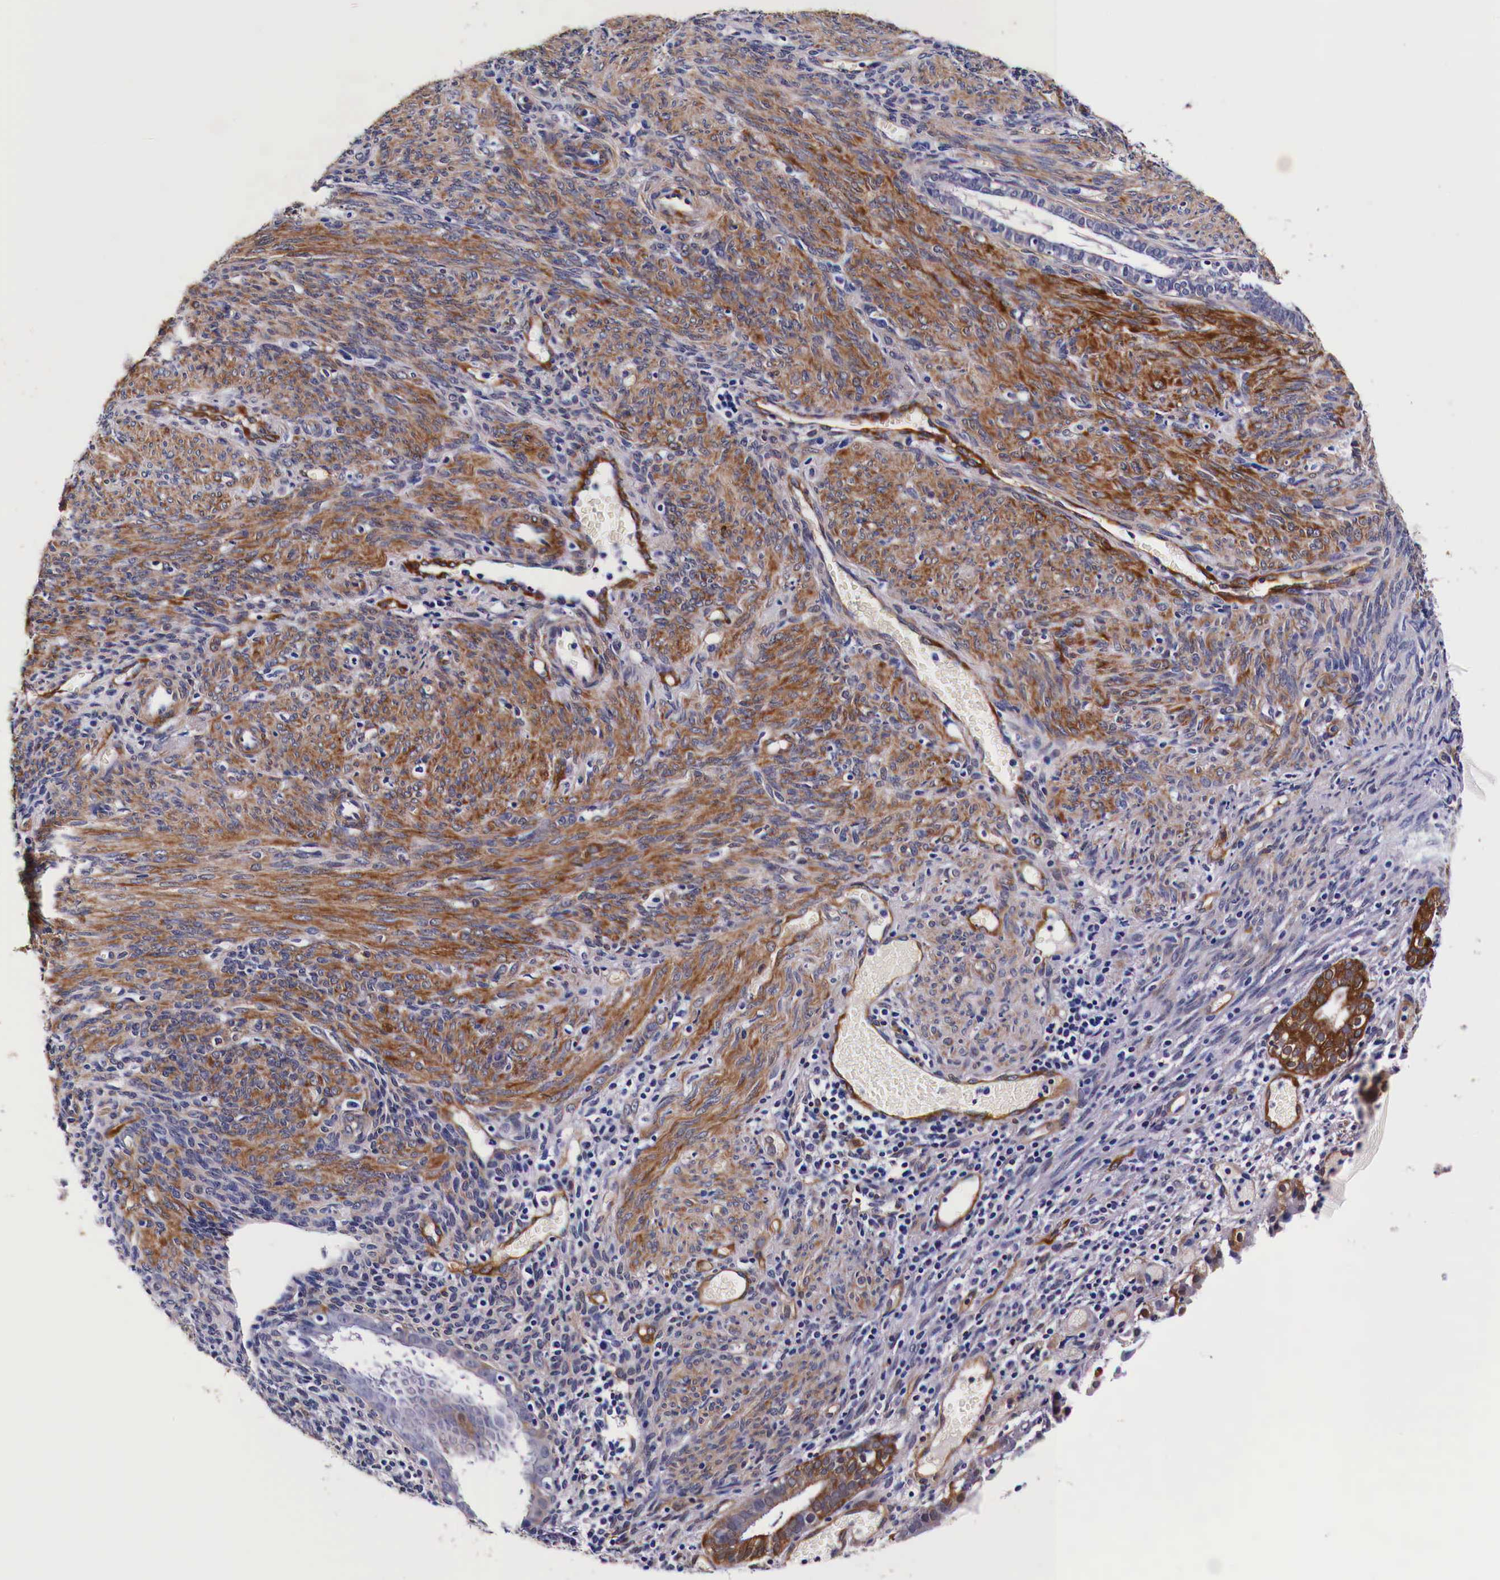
{"staining": {"intensity": "negative", "quantity": "none", "location": "none"}, "tissue": "endometrium", "cell_type": "Cells in endometrial stroma", "image_type": "normal", "snomed": [{"axis": "morphology", "description": "Normal tissue, NOS"}, {"axis": "topography", "description": "Uterus"}], "caption": "Immunohistochemistry (IHC) of benign endometrium demonstrates no staining in cells in endometrial stroma.", "gene": "HSPB1", "patient": {"sex": "female", "age": 83}}